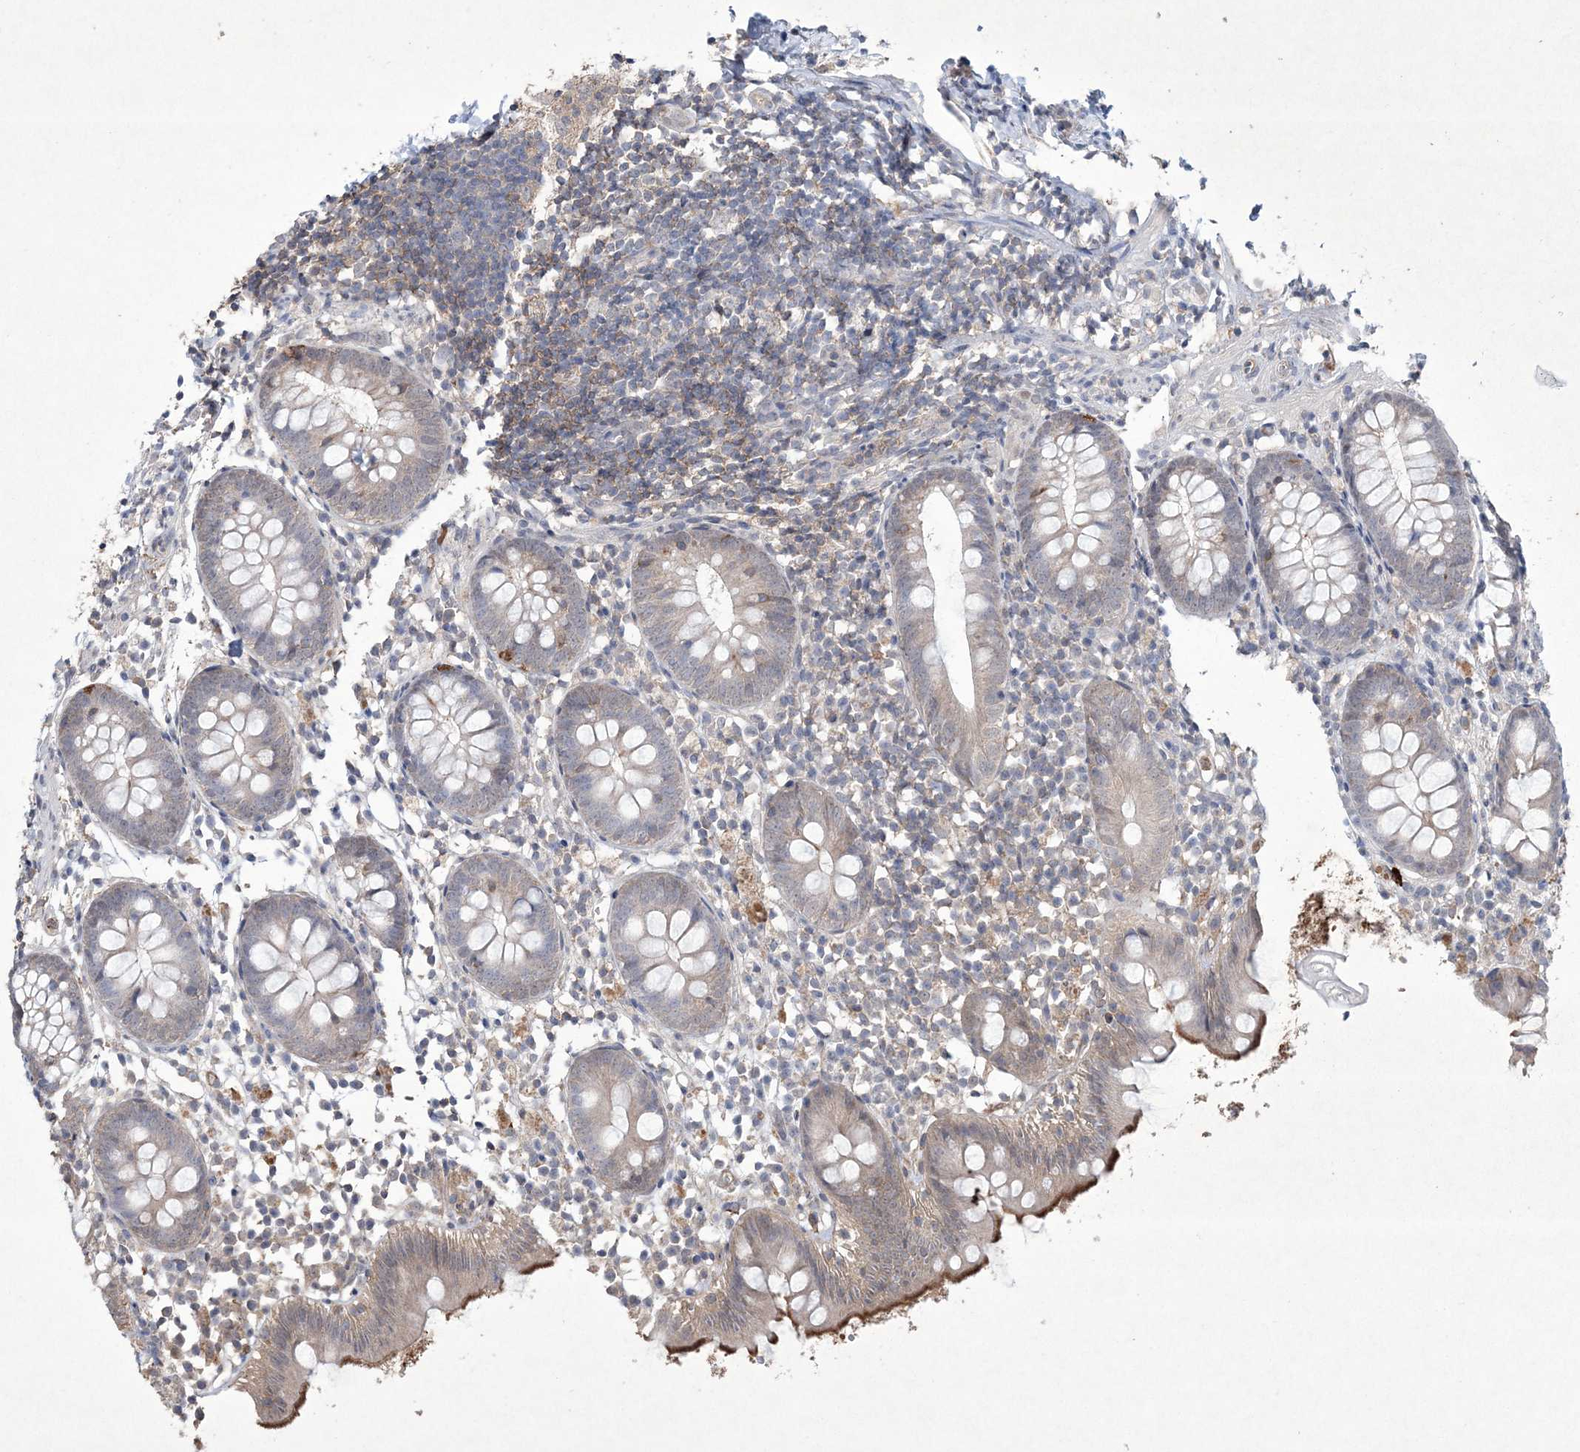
{"staining": {"intensity": "moderate", "quantity": "<25%", "location": "cytoplasmic/membranous"}, "tissue": "appendix", "cell_type": "Glandular cells", "image_type": "normal", "snomed": [{"axis": "morphology", "description": "Normal tissue, NOS"}, {"axis": "topography", "description": "Appendix"}], "caption": "This photomicrograph exhibits benign appendix stained with IHC to label a protein in brown. The cytoplasmic/membranous of glandular cells show moderate positivity for the protein. Nuclei are counter-stained blue.", "gene": "DPCD", "patient": {"sex": "female", "age": 20}}